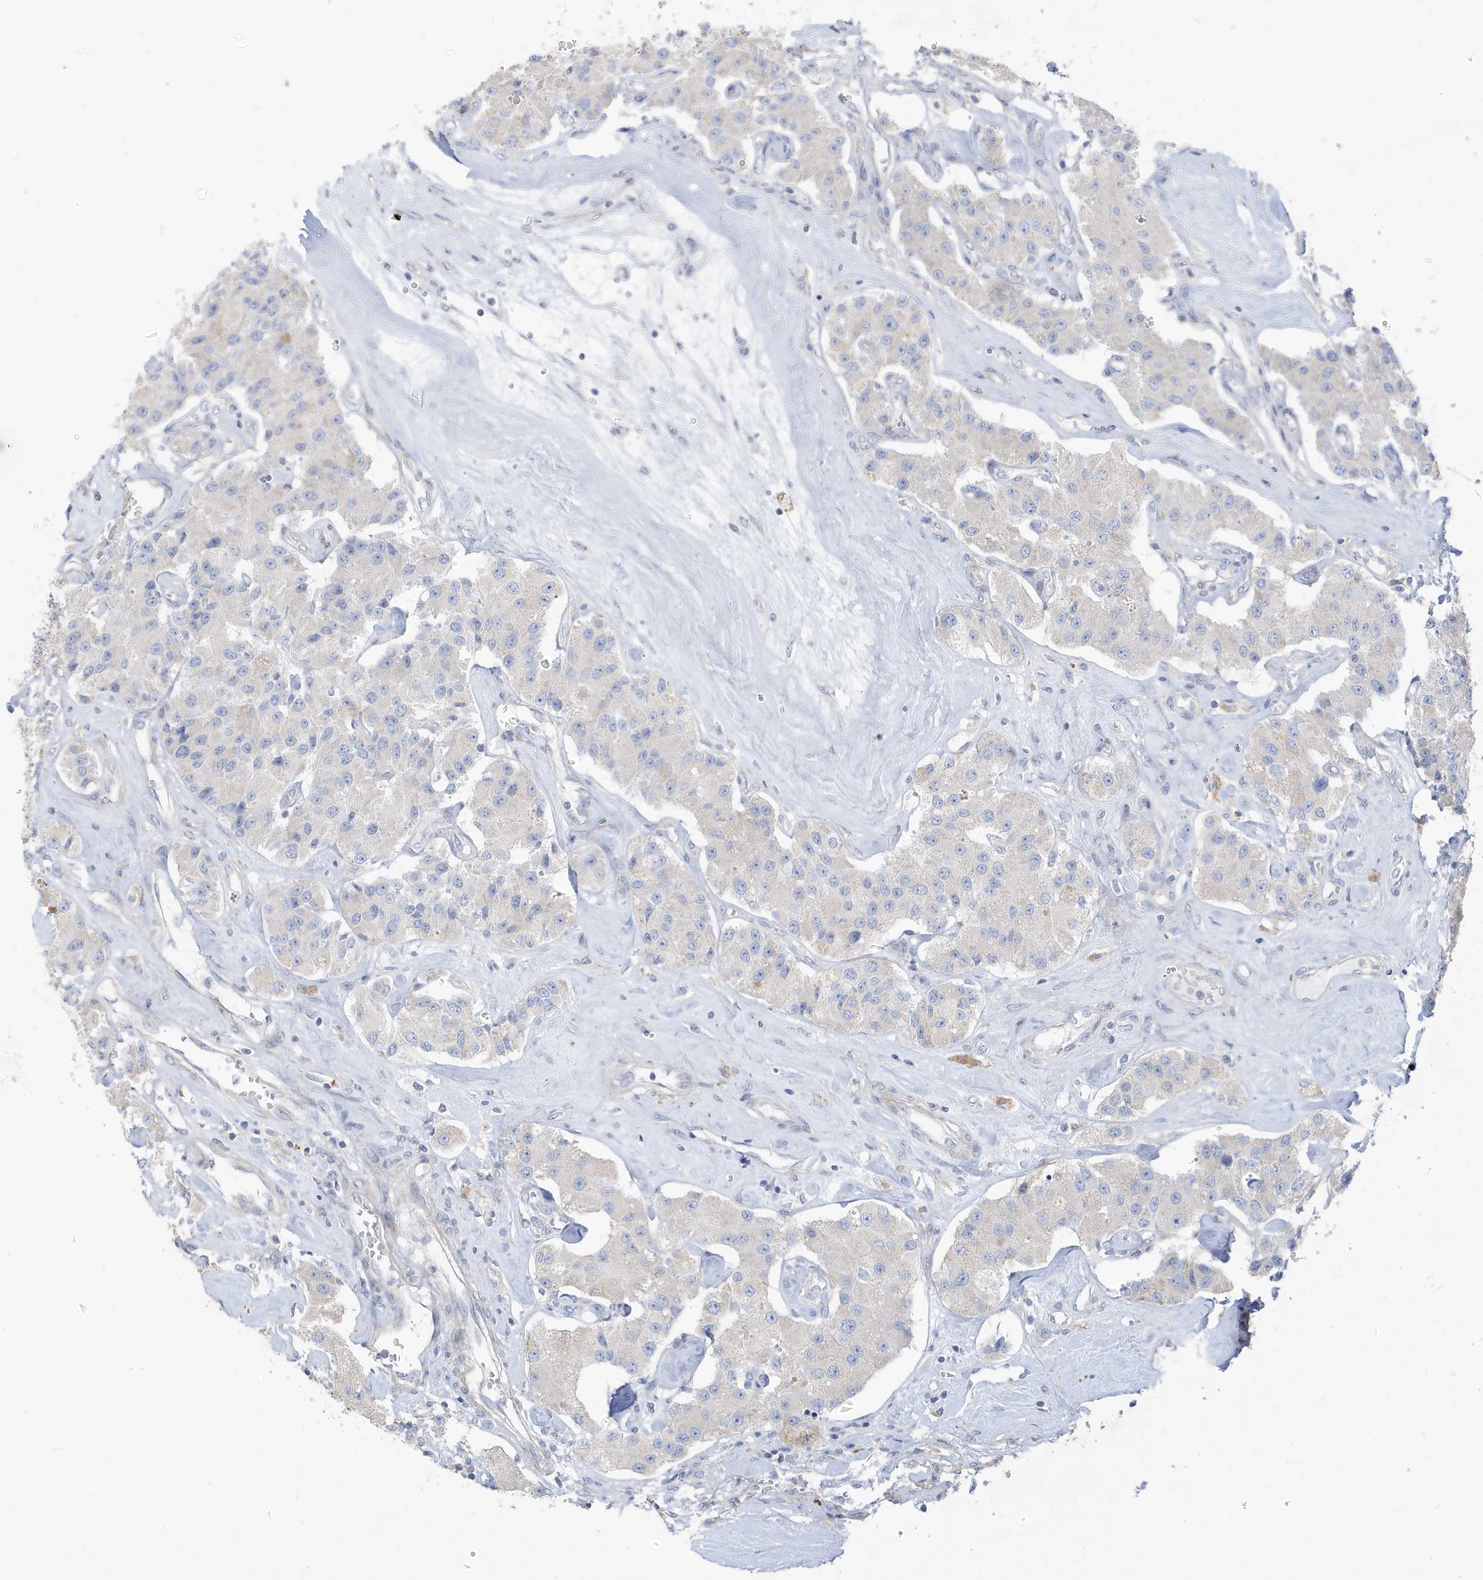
{"staining": {"intensity": "negative", "quantity": "none", "location": "none"}, "tissue": "carcinoid", "cell_type": "Tumor cells", "image_type": "cancer", "snomed": [{"axis": "morphology", "description": "Carcinoid, malignant, NOS"}, {"axis": "topography", "description": "Pancreas"}], "caption": "DAB (3,3'-diaminobenzidine) immunohistochemical staining of carcinoid exhibits no significant expression in tumor cells.", "gene": "ATP13A5", "patient": {"sex": "male", "age": 41}}